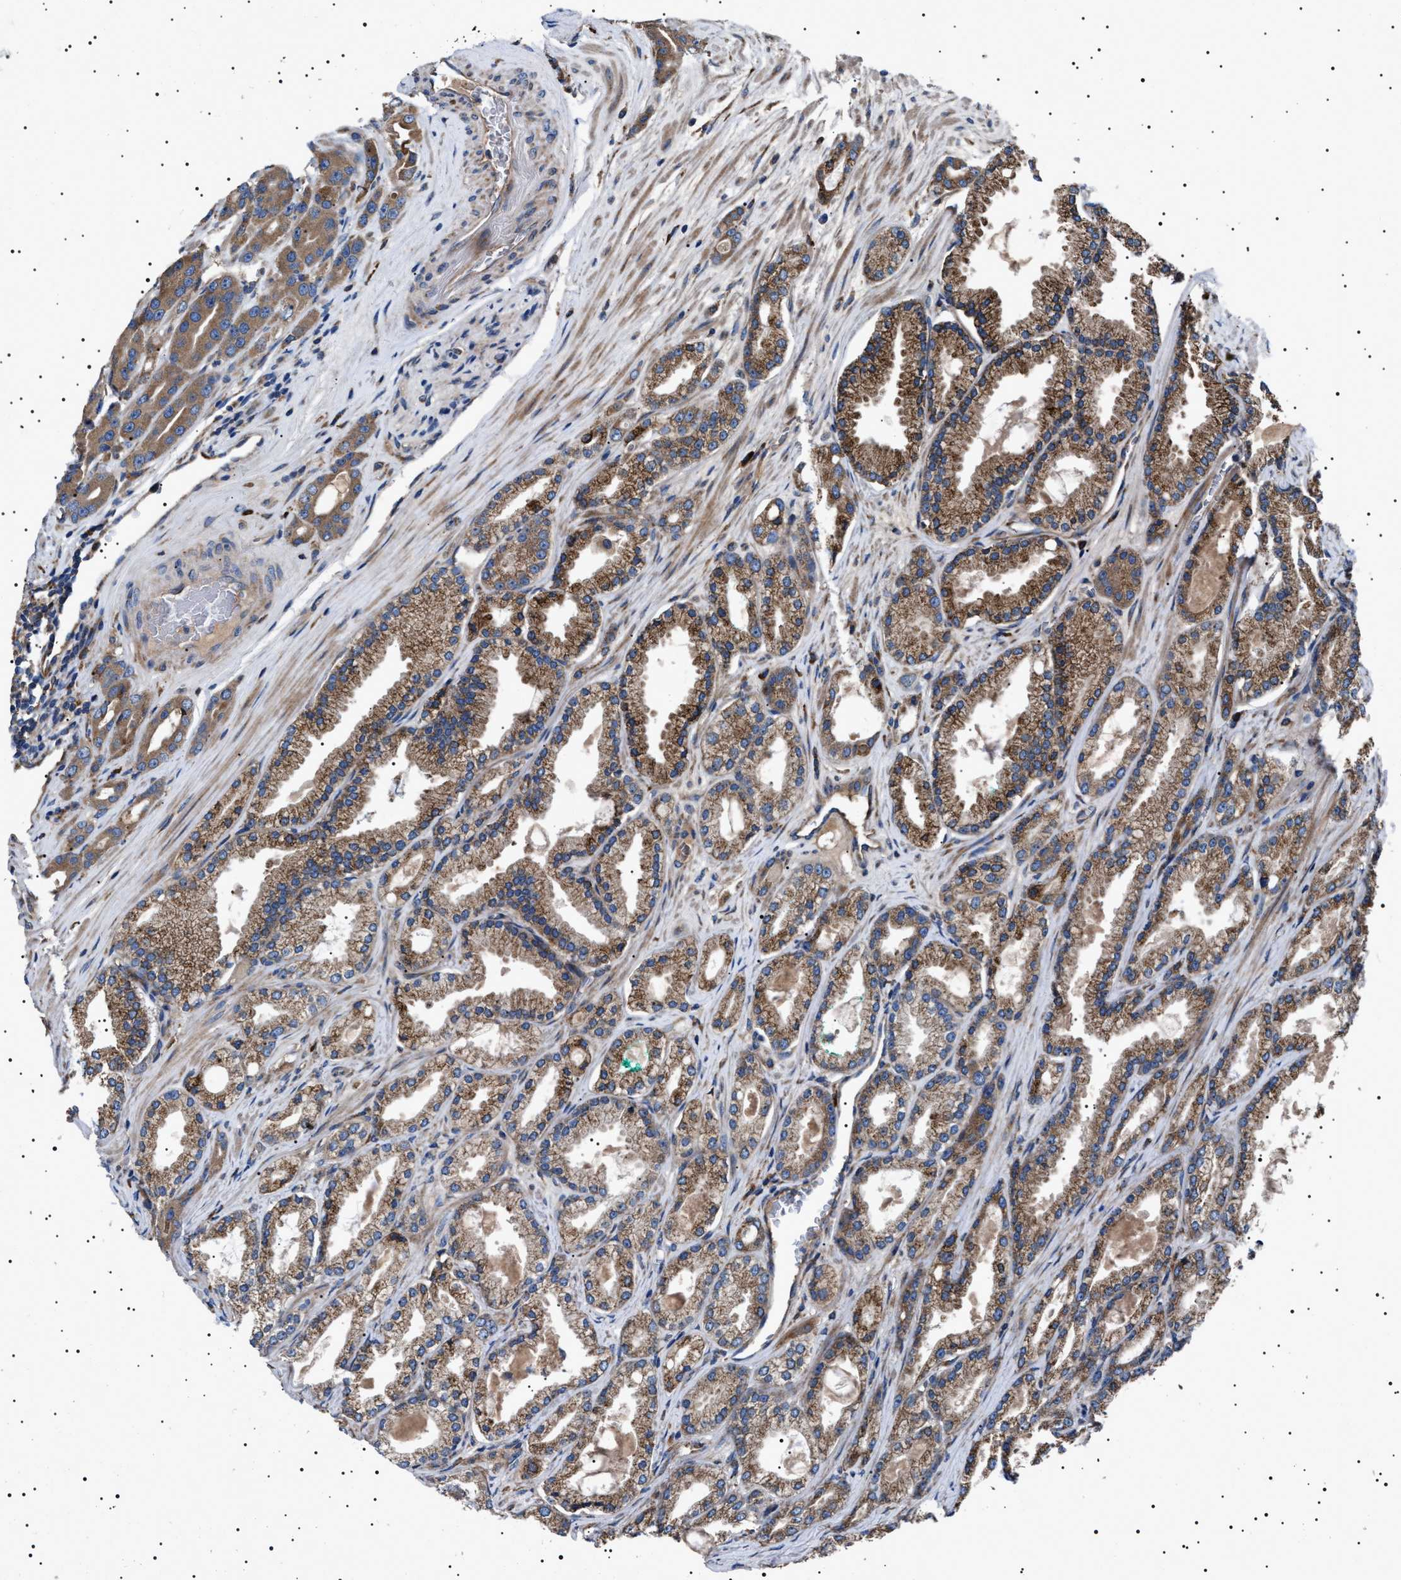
{"staining": {"intensity": "moderate", "quantity": ">75%", "location": "cytoplasmic/membranous"}, "tissue": "prostate cancer", "cell_type": "Tumor cells", "image_type": "cancer", "snomed": [{"axis": "morphology", "description": "Adenocarcinoma, High grade"}, {"axis": "topography", "description": "Prostate"}], "caption": "This photomicrograph demonstrates prostate cancer (adenocarcinoma (high-grade)) stained with IHC to label a protein in brown. The cytoplasmic/membranous of tumor cells show moderate positivity for the protein. Nuclei are counter-stained blue.", "gene": "TOP1MT", "patient": {"sex": "male", "age": 71}}